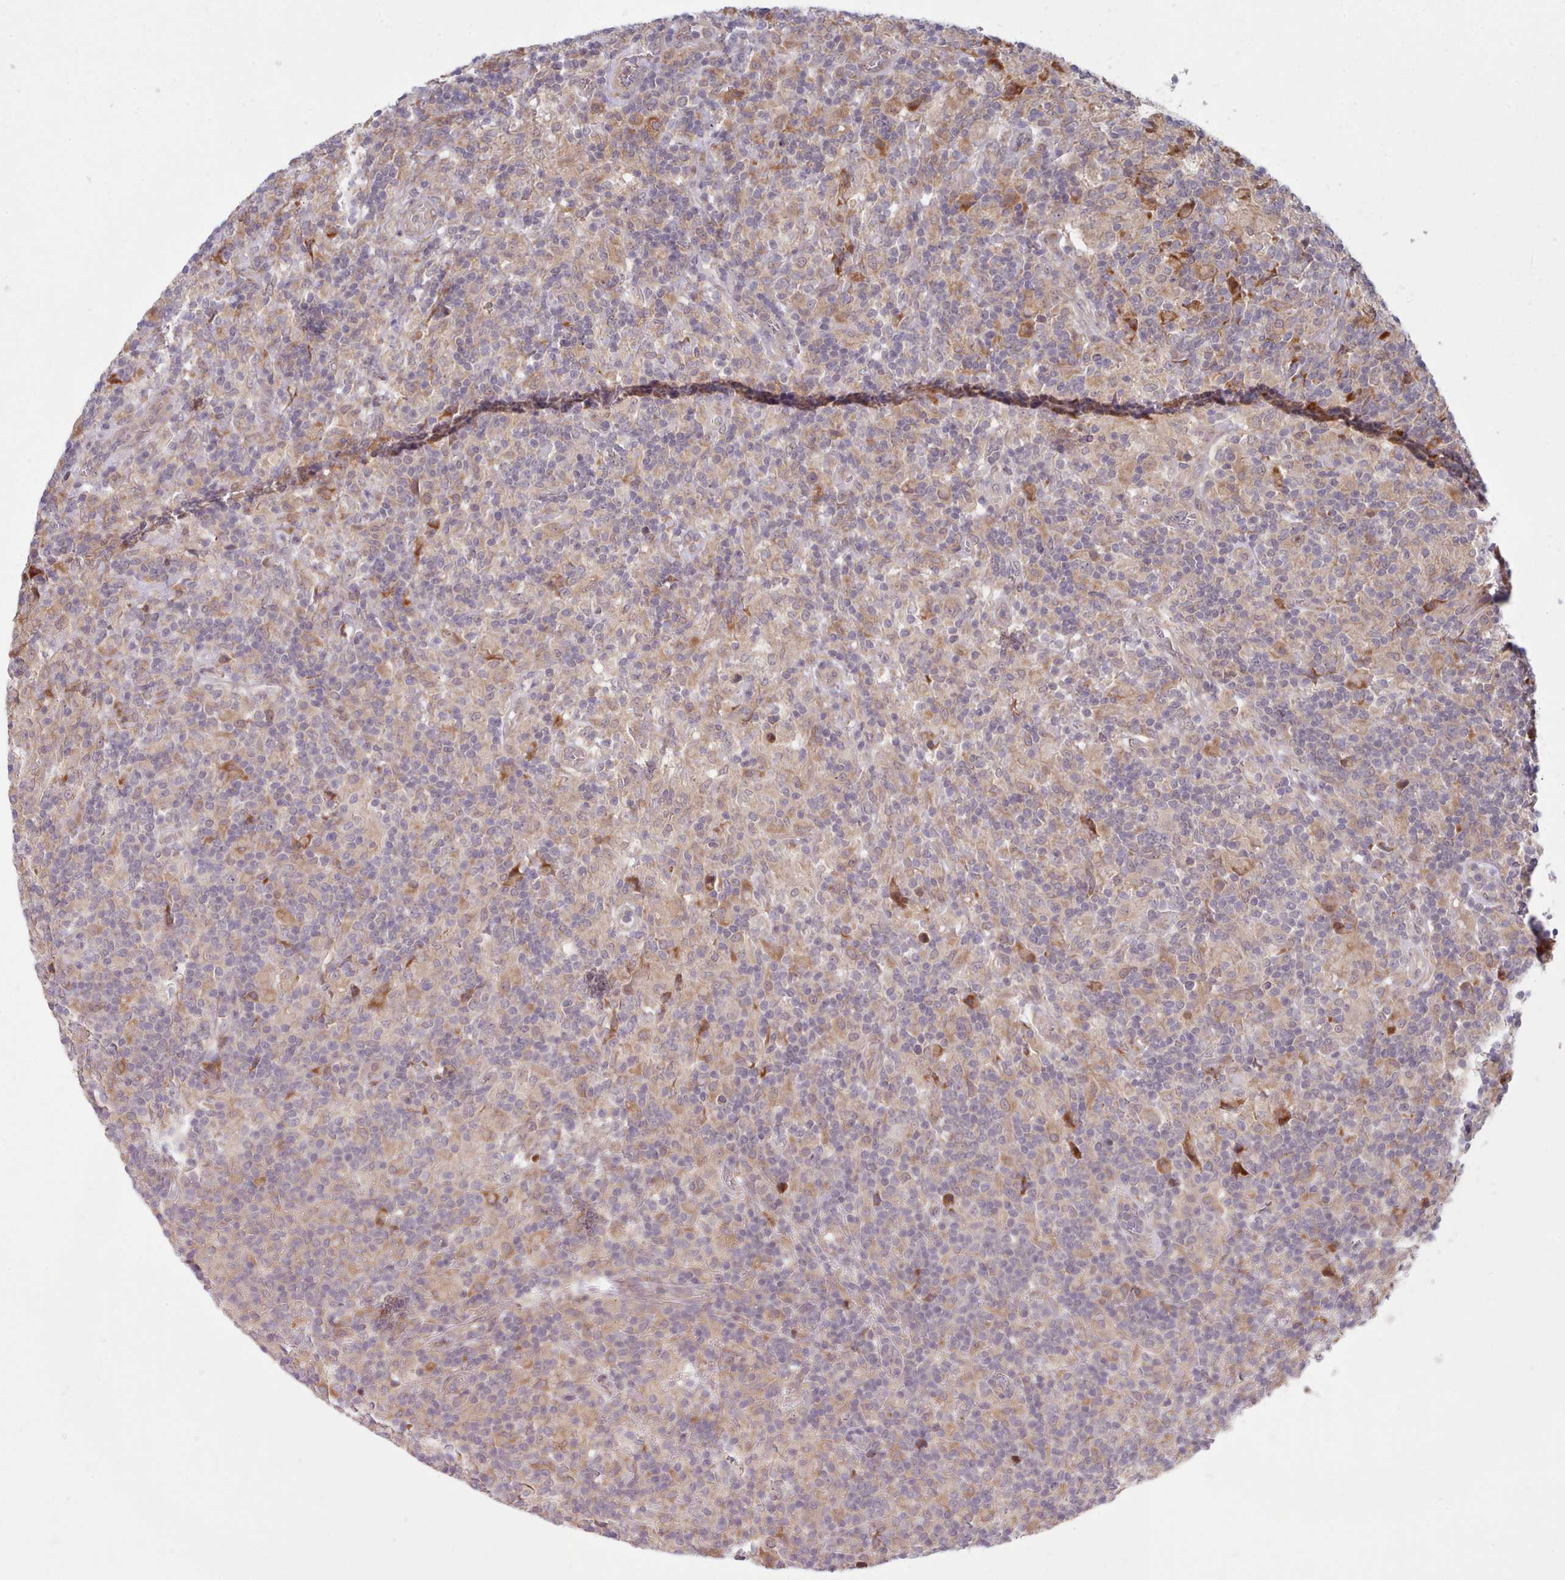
{"staining": {"intensity": "weak", "quantity": "25%-75%", "location": "cytoplasmic/membranous"}, "tissue": "lymphoma", "cell_type": "Tumor cells", "image_type": "cancer", "snomed": [{"axis": "morphology", "description": "Hodgkin's disease, NOS"}, {"axis": "topography", "description": "Lymph node"}], "caption": "High-power microscopy captured an immunohistochemistry micrograph of Hodgkin's disease, revealing weak cytoplasmic/membranous staining in about 25%-75% of tumor cells. Using DAB (brown) and hematoxylin (blue) stains, captured at high magnification using brightfield microscopy.", "gene": "TRIM26", "patient": {"sex": "male", "age": 70}}